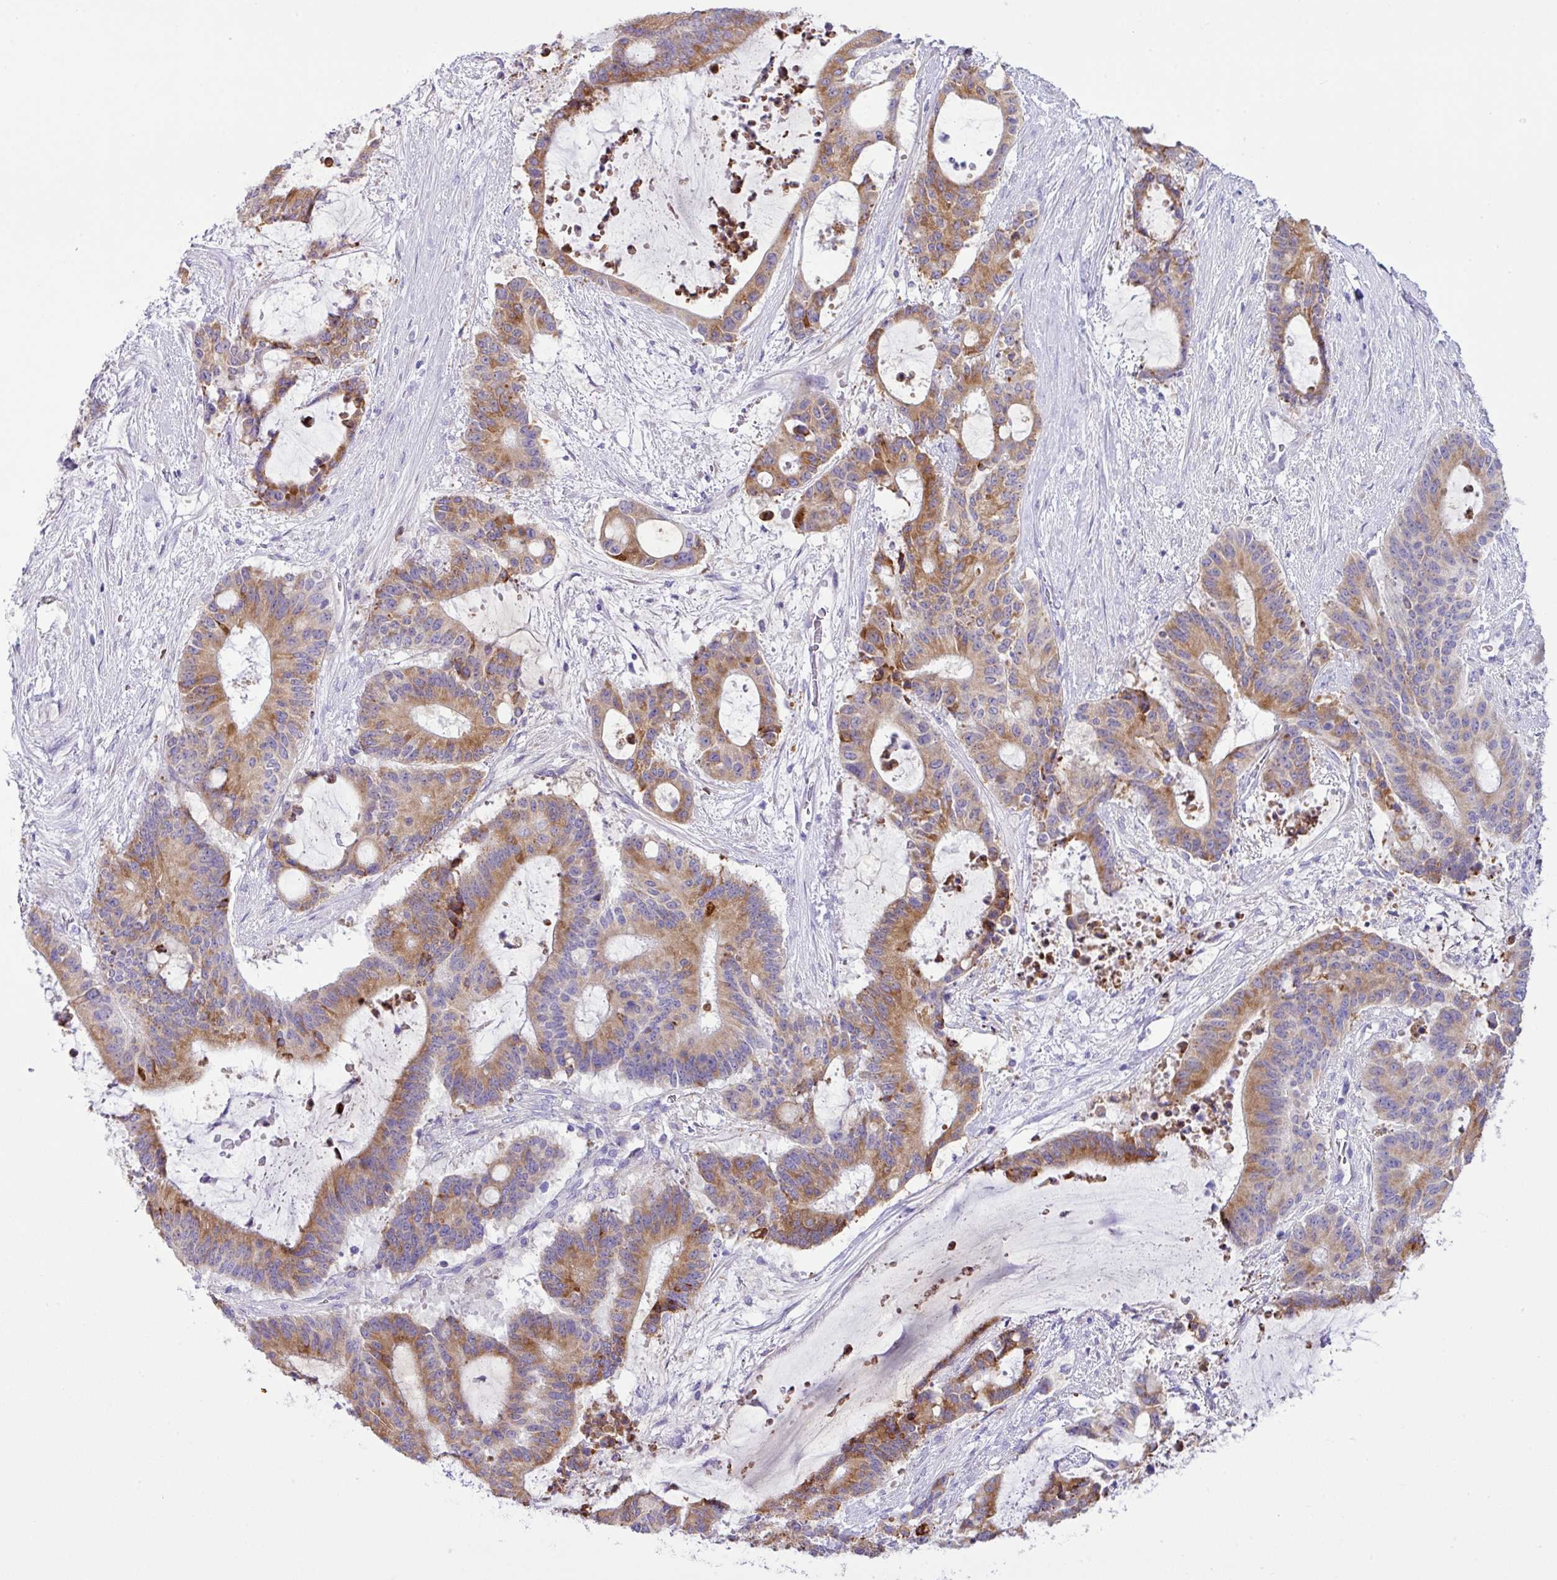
{"staining": {"intensity": "moderate", "quantity": ">75%", "location": "cytoplasmic/membranous"}, "tissue": "liver cancer", "cell_type": "Tumor cells", "image_type": "cancer", "snomed": [{"axis": "morphology", "description": "Normal tissue, NOS"}, {"axis": "morphology", "description": "Cholangiocarcinoma"}, {"axis": "topography", "description": "Liver"}, {"axis": "topography", "description": "Peripheral nerve tissue"}], "caption": "A brown stain shows moderate cytoplasmic/membranous positivity of a protein in liver cholangiocarcinoma tumor cells.", "gene": "RGS21", "patient": {"sex": "female", "age": 73}}